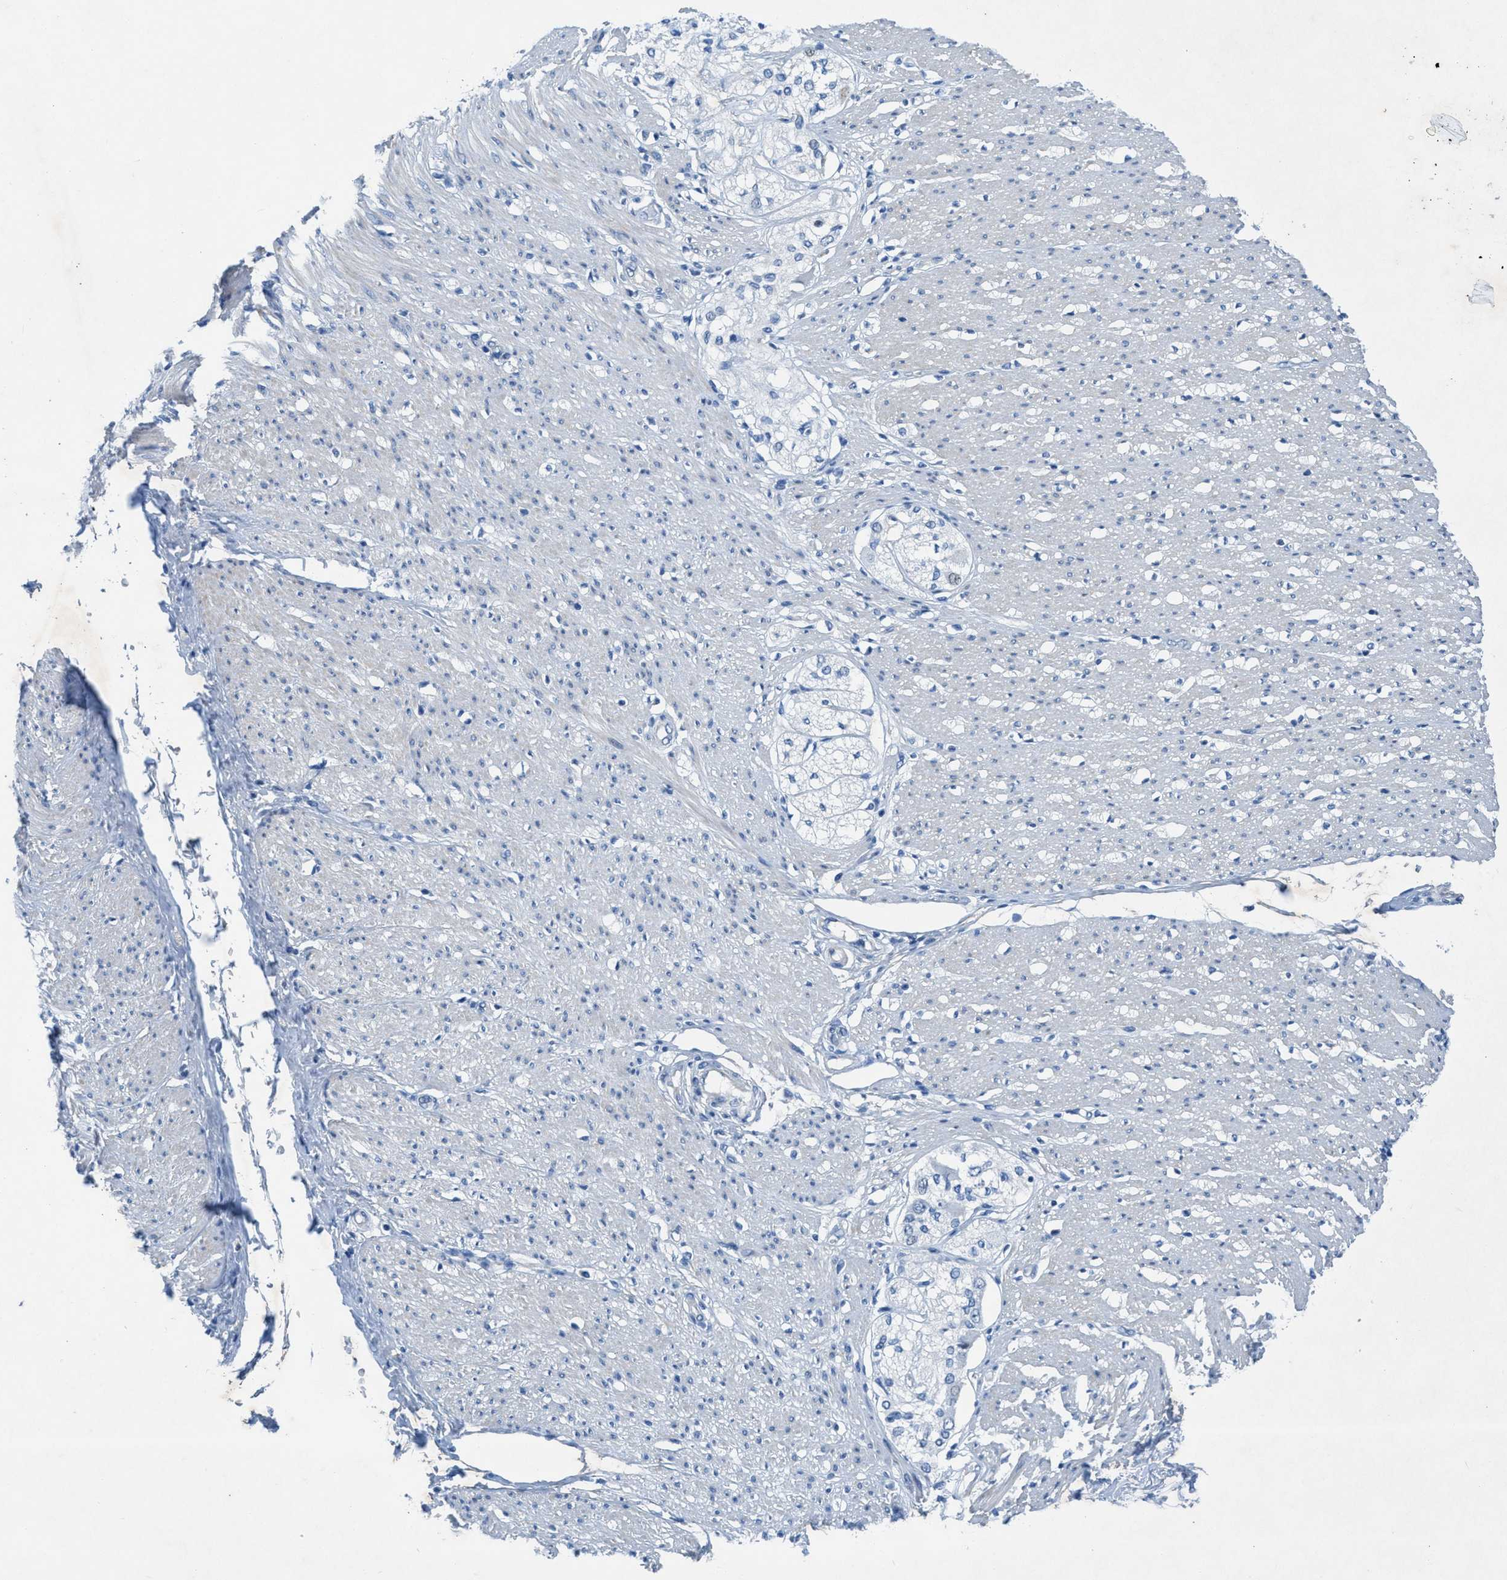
{"staining": {"intensity": "negative", "quantity": "none", "location": "none"}, "tissue": "adipose tissue", "cell_type": "Adipocytes", "image_type": "normal", "snomed": [{"axis": "morphology", "description": "Normal tissue, NOS"}, {"axis": "morphology", "description": "Adenocarcinoma, NOS"}, {"axis": "topography", "description": "Colon"}, {"axis": "topography", "description": "Peripheral nerve tissue"}], "caption": "Immunohistochemistry (IHC) image of benign adipose tissue: human adipose tissue stained with DAB shows no significant protein positivity in adipocytes.", "gene": "GALNT17", "patient": {"sex": "male", "age": 14}}